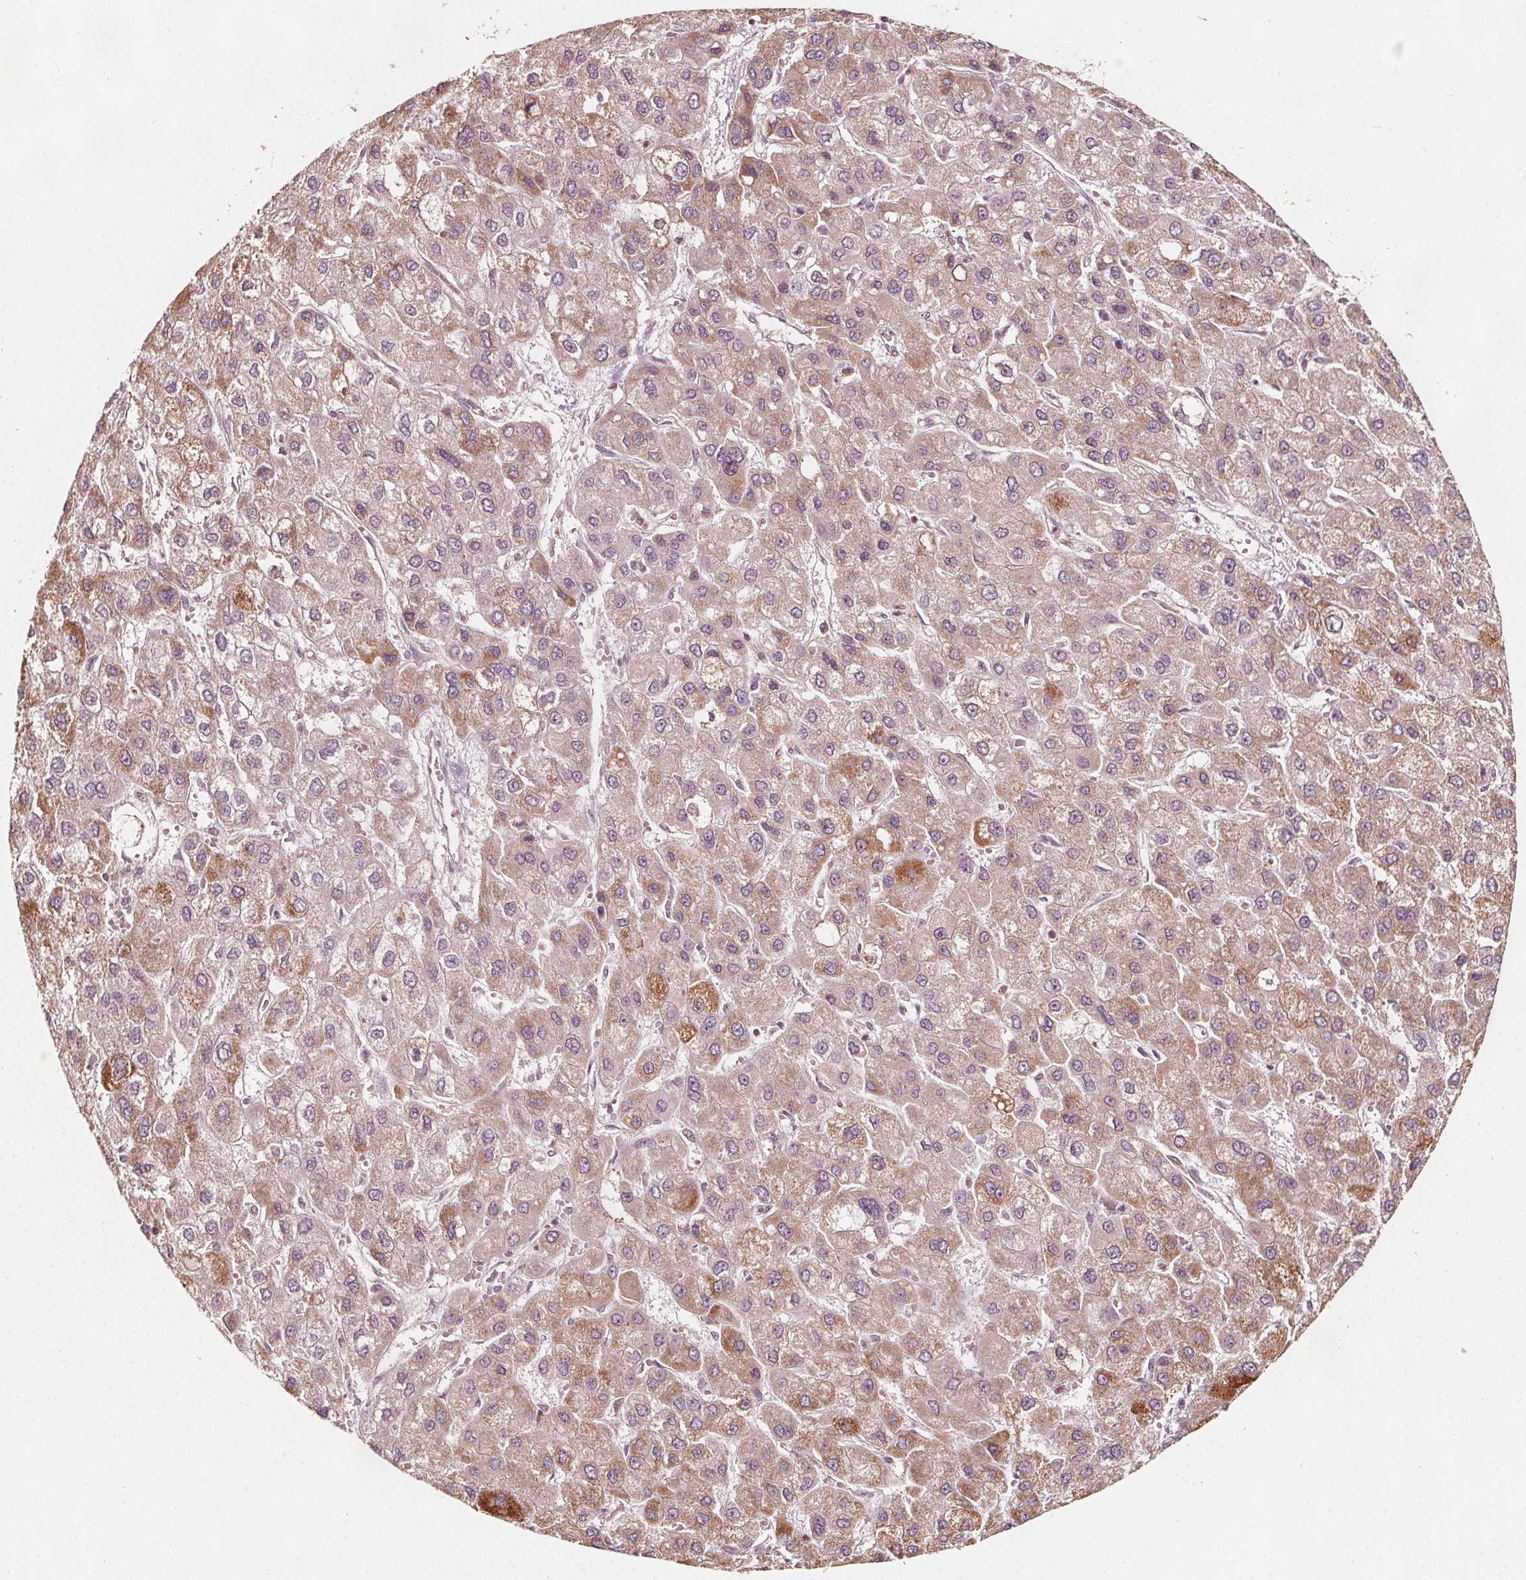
{"staining": {"intensity": "moderate", "quantity": "25%-75%", "location": "cytoplasmic/membranous"}, "tissue": "liver cancer", "cell_type": "Tumor cells", "image_type": "cancer", "snomed": [{"axis": "morphology", "description": "Carcinoma, Hepatocellular, NOS"}, {"axis": "topography", "description": "Liver"}], "caption": "An immunohistochemistry micrograph of neoplastic tissue is shown. Protein staining in brown labels moderate cytoplasmic/membranous positivity in liver hepatocellular carcinoma within tumor cells. The staining was performed using DAB (3,3'-diaminobenzidine), with brown indicating positive protein expression. Nuclei are stained blue with hematoxylin.", "gene": "AIP", "patient": {"sex": "female", "age": 41}}